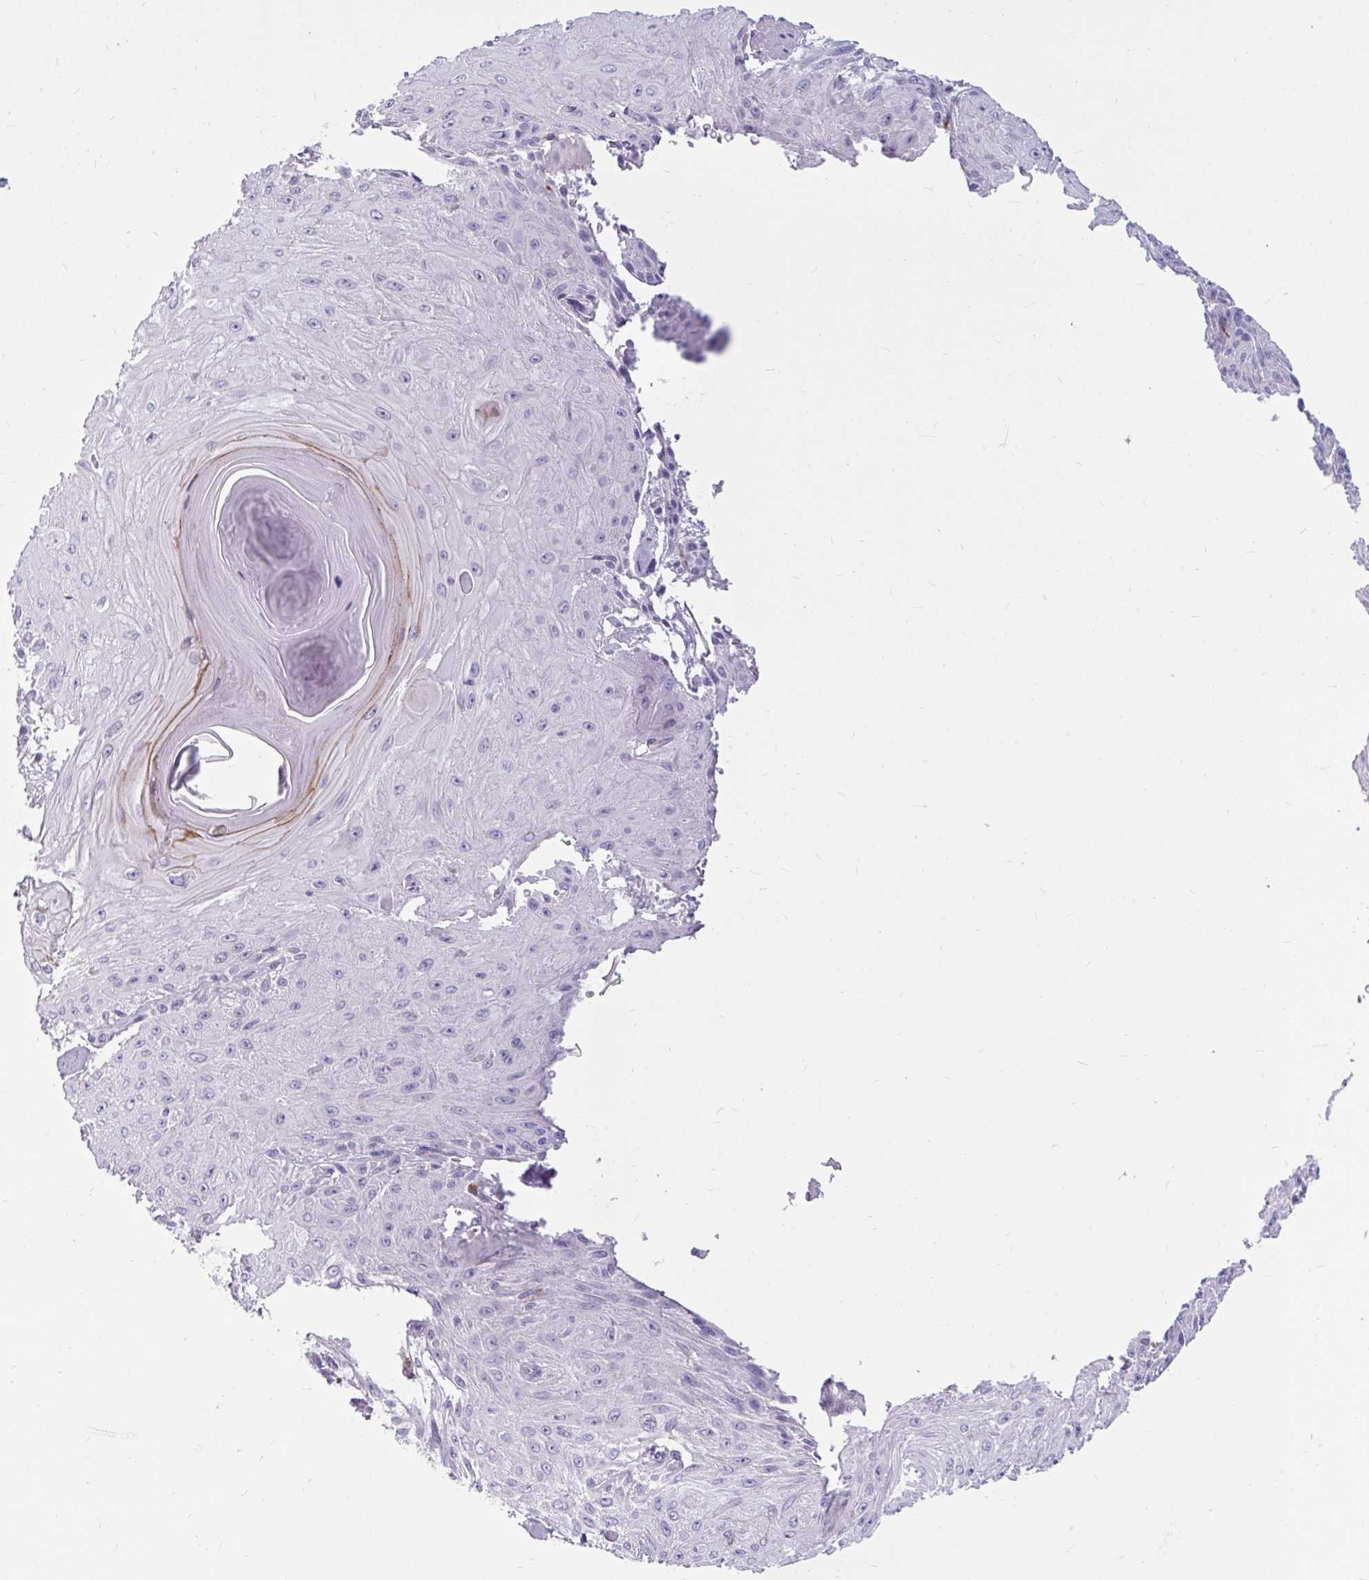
{"staining": {"intensity": "negative", "quantity": "none", "location": "none"}, "tissue": "skin cancer", "cell_type": "Tumor cells", "image_type": "cancer", "snomed": [{"axis": "morphology", "description": "Squamous cell carcinoma, NOS"}, {"axis": "topography", "description": "Skin"}], "caption": "Immunohistochemical staining of skin squamous cell carcinoma reveals no significant expression in tumor cells.", "gene": "CTSZ", "patient": {"sex": "male", "age": 88}}